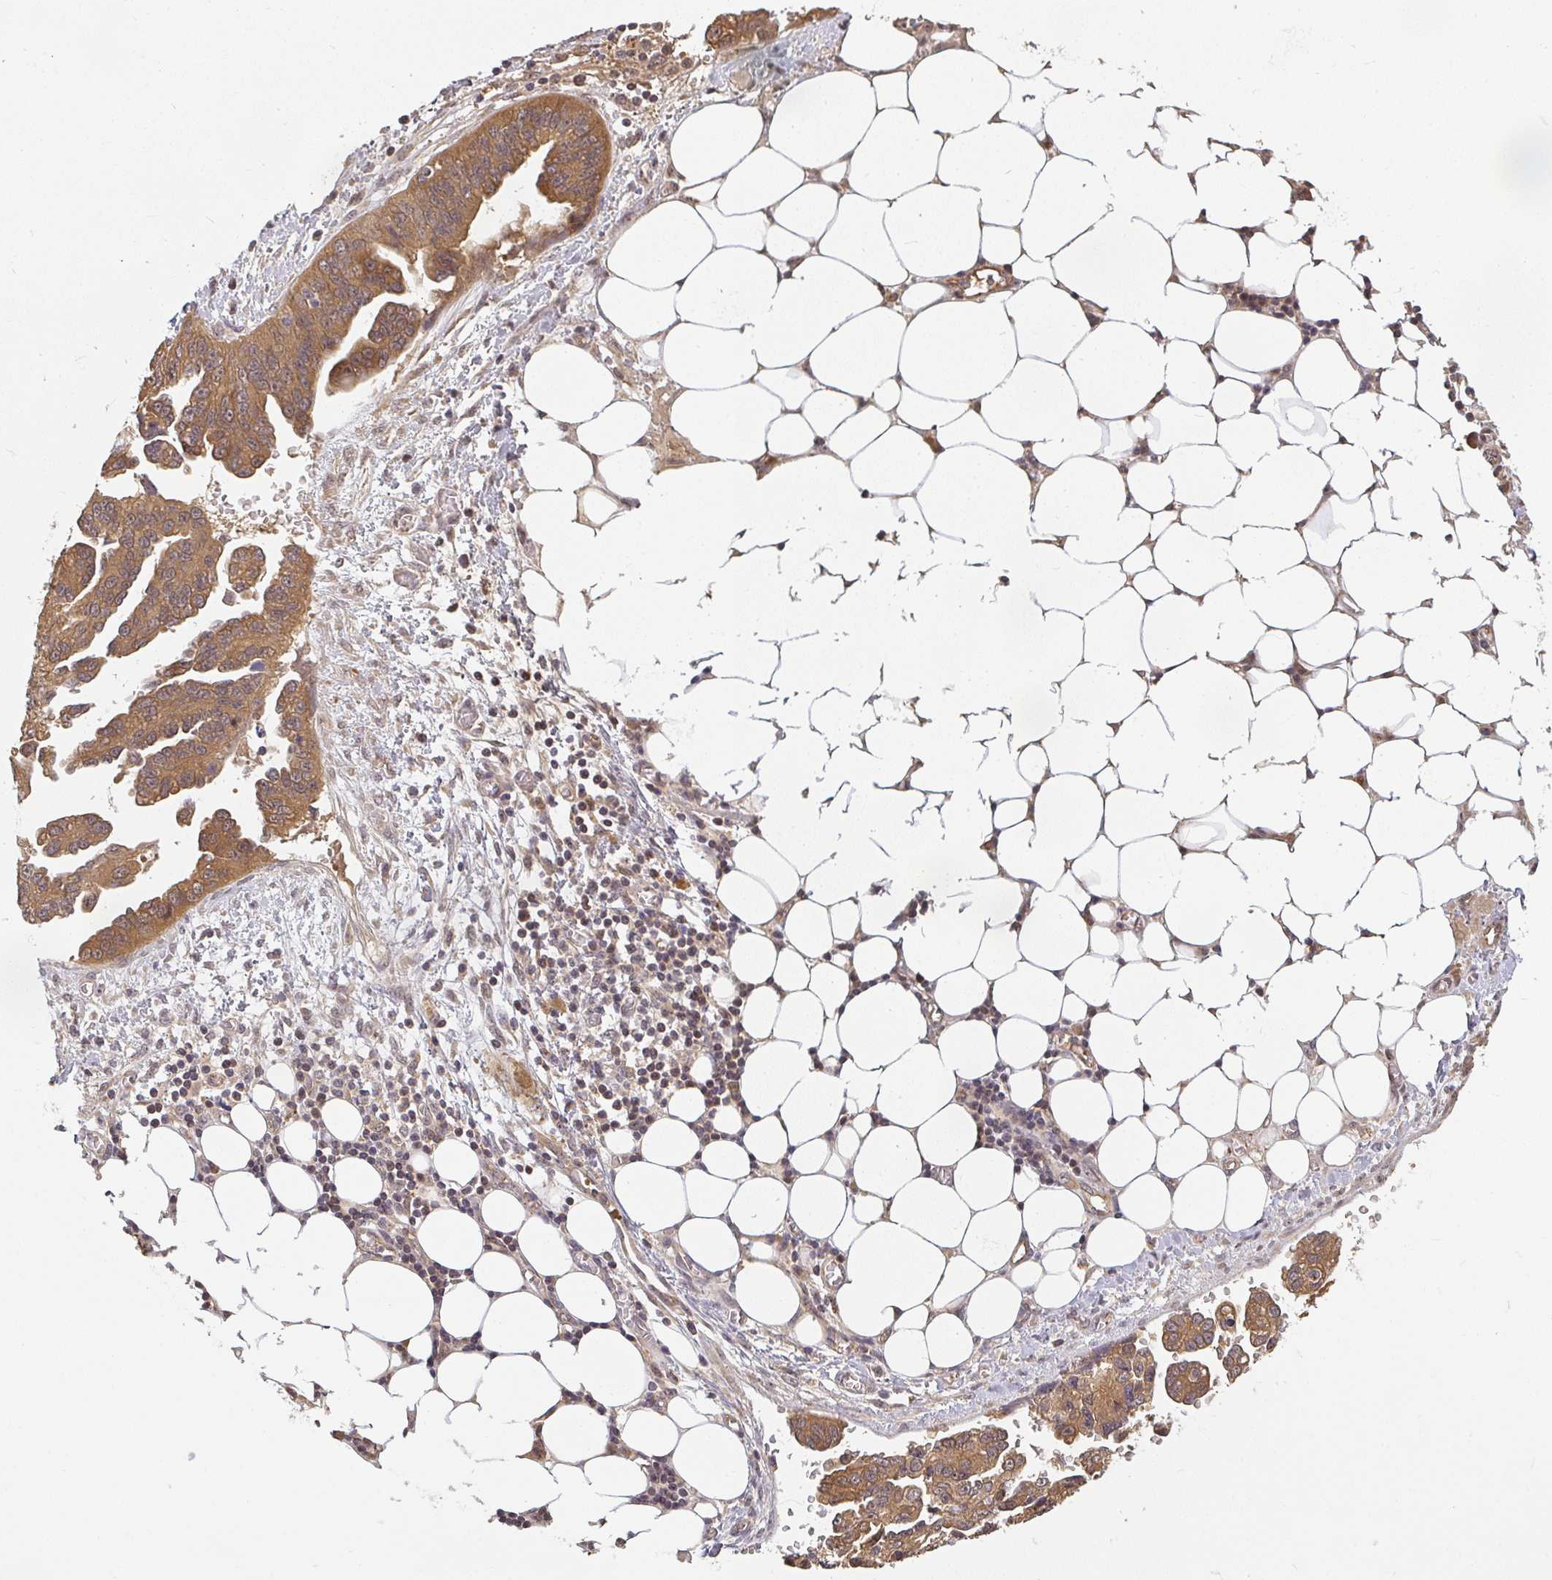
{"staining": {"intensity": "moderate", "quantity": ">75%", "location": "cytoplasmic/membranous"}, "tissue": "ovarian cancer", "cell_type": "Tumor cells", "image_type": "cancer", "snomed": [{"axis": "morphology", "description": "Cystadenocarcinoma, serous, NOS"}, {"axis": "topography", "description": "Ovary"}], "caption": "The immunohistochemical stain shows moderate cytoplasmic/membranous expression in tumor cells of serous cystadenocarcinoma (ovarian) tissue.", "gene": "SLC35B3", "patient": {"sex": "female", "age": 75}}